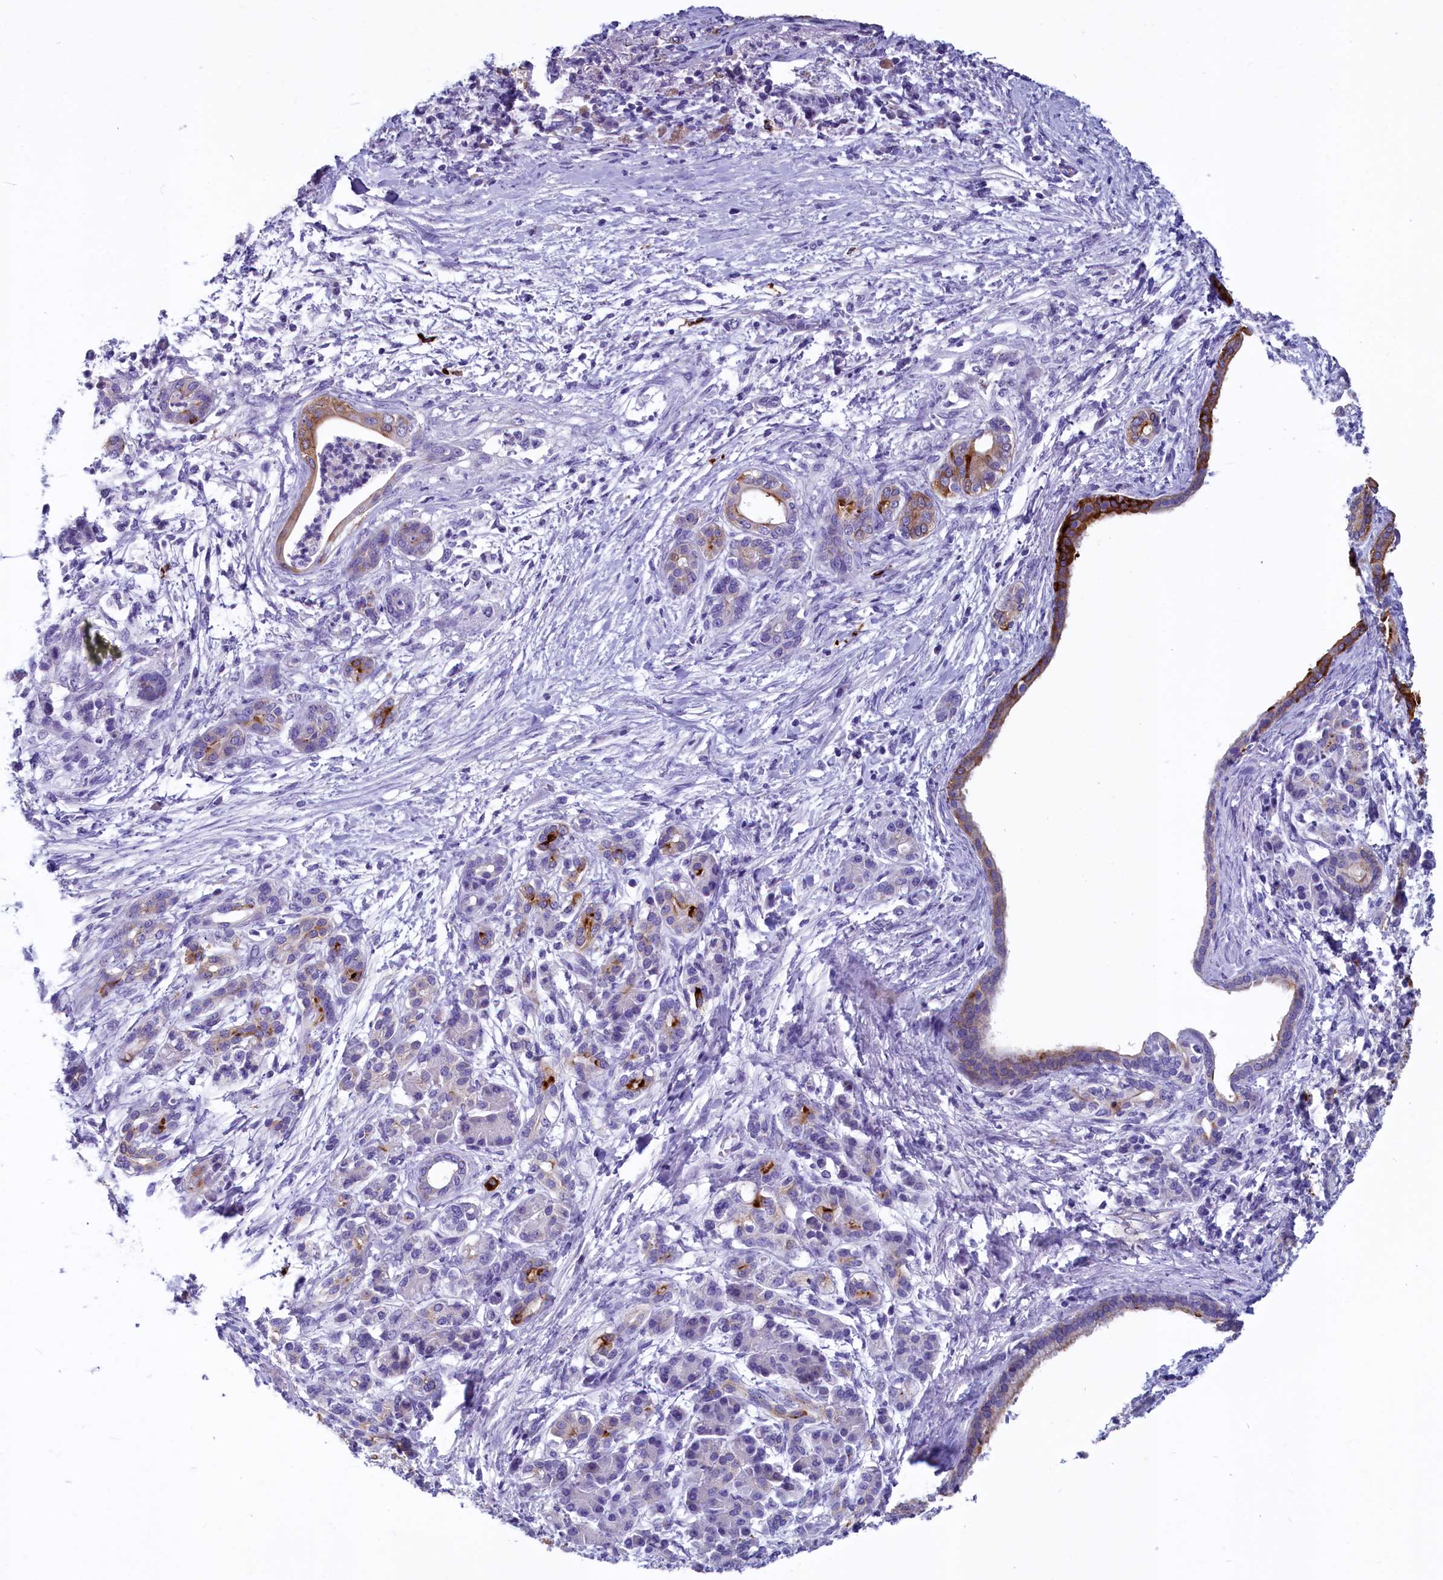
{"staining": {"intensity": "strong", "quantity": "<25%", "location": "cytoplasmic/membranous"}, "tissue": "pancreatic cancer", "cell_type": "Tumor cells", "image_type": "cancer", "snomed": [{"axis": "morphology", "description": "Adenocarcinoma, NOS"}, {"axis": "topography", "description": "Pancreas"}], "caption": "Human pancreatic adenocarcinoma stained with a brown dye reveals strong cytoplasmic/membranous positive positivity in approximately <25% of tumor cells.", "gene": "INSC", "patient": {"sex": "female", "age": 55}}